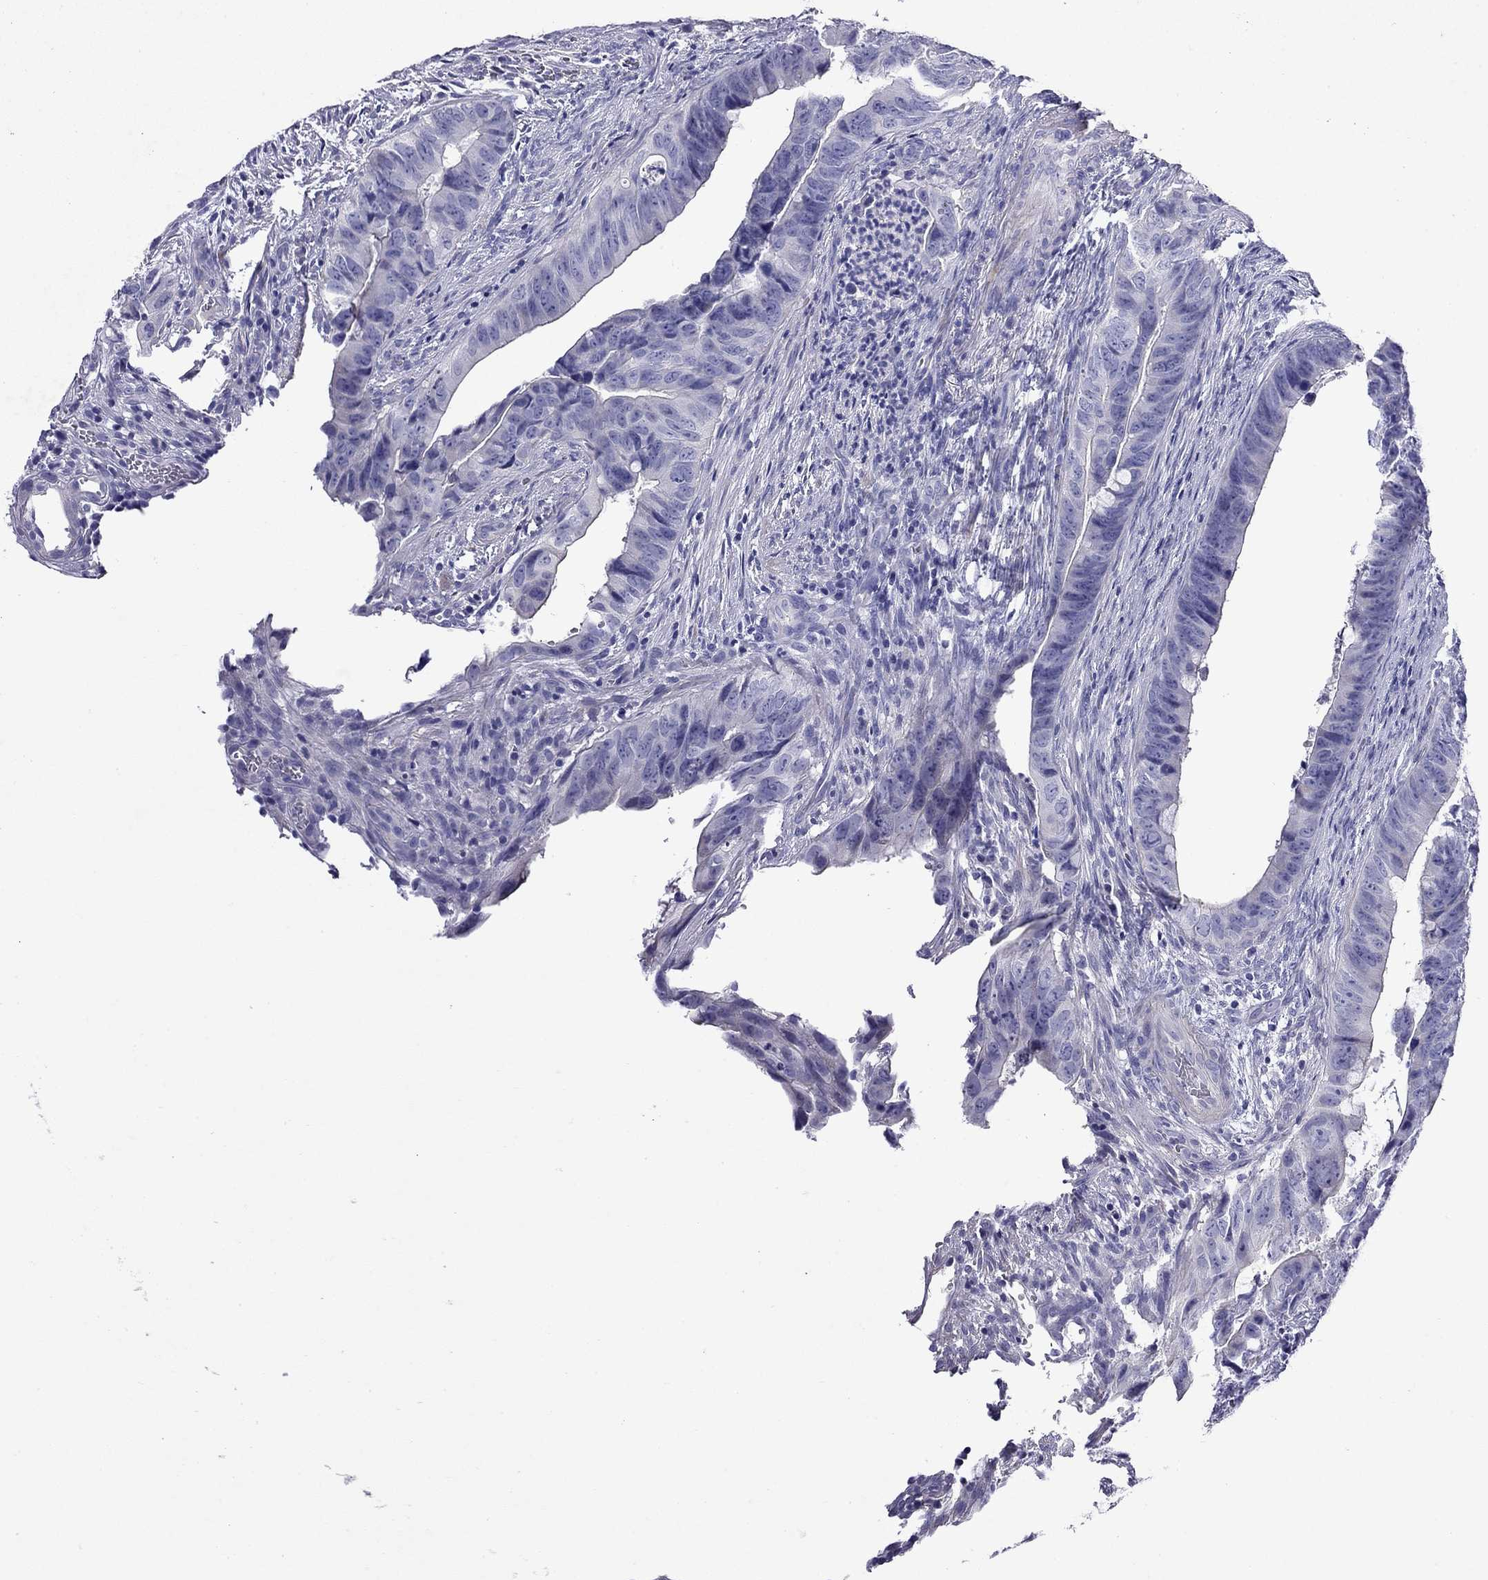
{"staining": {"intensity": "negative", "quantity": "none", "location": "none"}, "tissue": "colorectal cancer", "cell_type": "Tumor cells", "image_type": "cancer", "snomed": [{"axis": "morphology", "description": "Adenocarcinoma, NOS"}, {"axis": "topography", "description": "Colon"}], "caption": "Immunohistochemistry of human colorectal cancer (adenocarcinoma) shows no expression in tumor cells.", "gene": "GNAT3", "patient": {"sex": "female", "age": 82}}